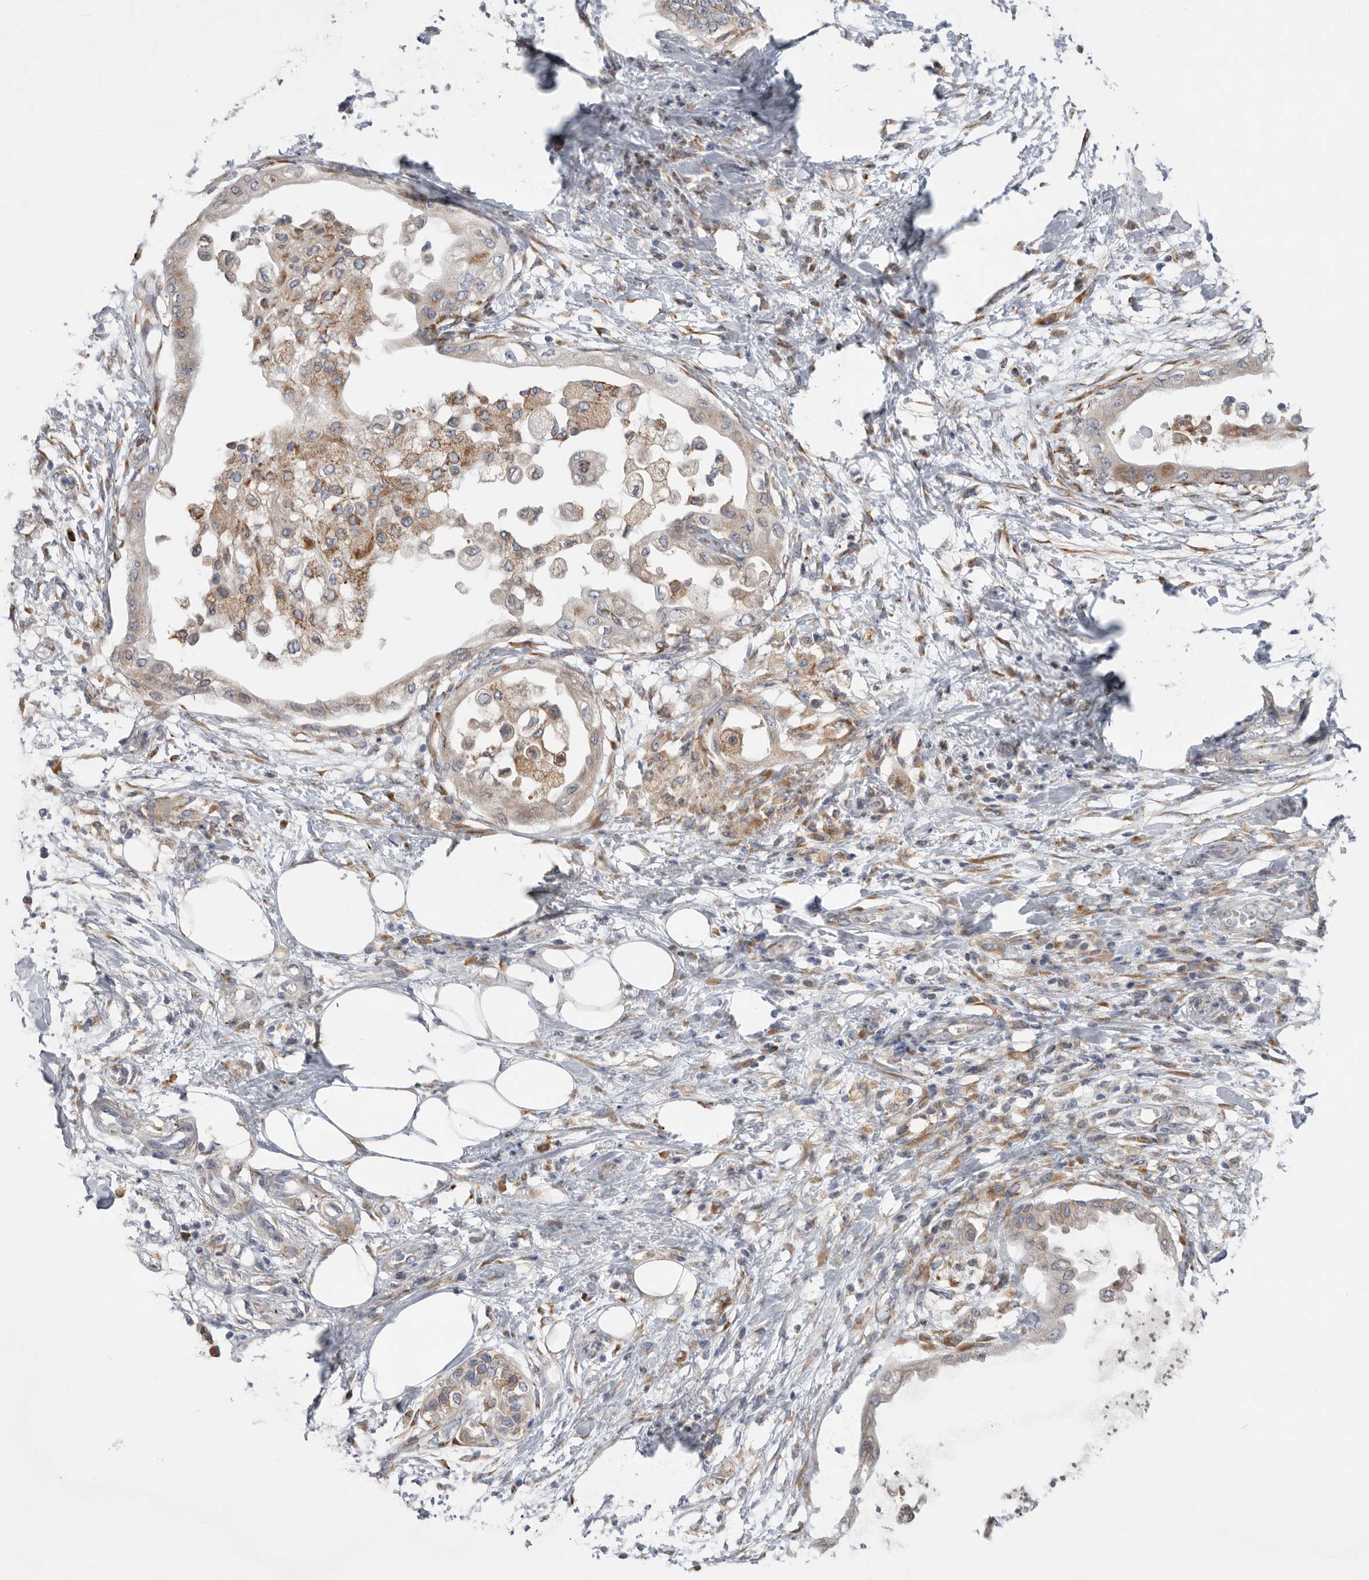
{"staining": {"intensity": "moderate", "quantity": "<25%", "location": "cytoplasmic/membranous"}, "tissue": "pancreatic cancer", "cell_type": "Tumor cells", "image_type": "cancer", "snomed": [{"axis": "morphology", "description": "Normal tissue, NOS"}, {"axis": "morphology", "description": "Adenocarcinoma, NOS"}, {"axis": "topography", "description": "Pancreas"}, {"axis": "topography", "description": "Duodenum"}], "caption": "A low amount of moderate cytoplasmic/membranous positivity is appreciated in approximately <25% of tumor cells in pancreatic adenocarcinoma tissue.", "gene": "GANAB", "patient": {"sex": "female", "age": 60}}